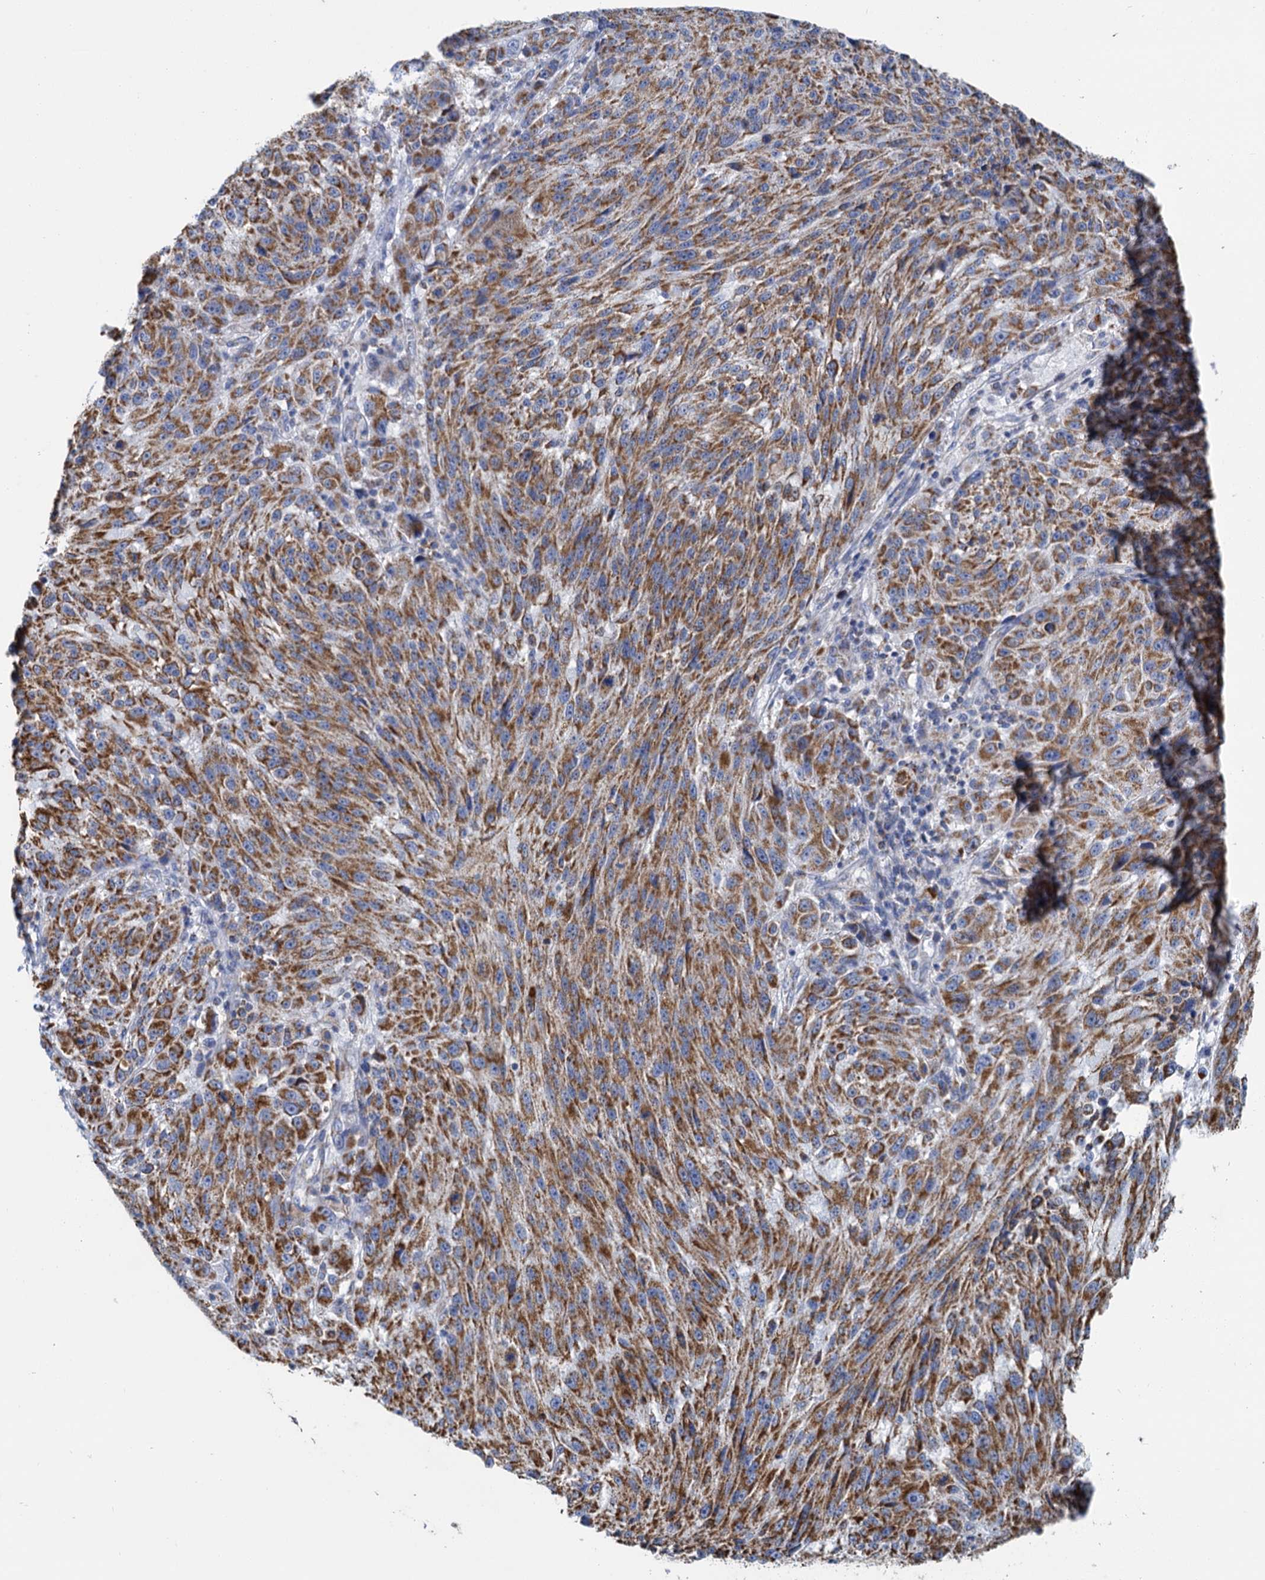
{"staining": {"intensity": "moderate", "quantity": ">75%", "location": "cytoplasmic/membranous"}, "tissue": "melanoma", "cell_type": "Tumor cells", "image_type": "cancer", "snomed": [{"axis": "morphology", "description": "Malignant melanoma, NOS"}, {"axis": "topography", "description": "Skin"}], "caption": "Immunohistochemical staining of human malignant melanoma displays medium levels of moderate cytoplasmic/membranous protein expression in approximately >75% of tumor cells. Nuclei are stained in blue.", "gene": "CCP110", "patient": {"sex": "male", "age": 53}}